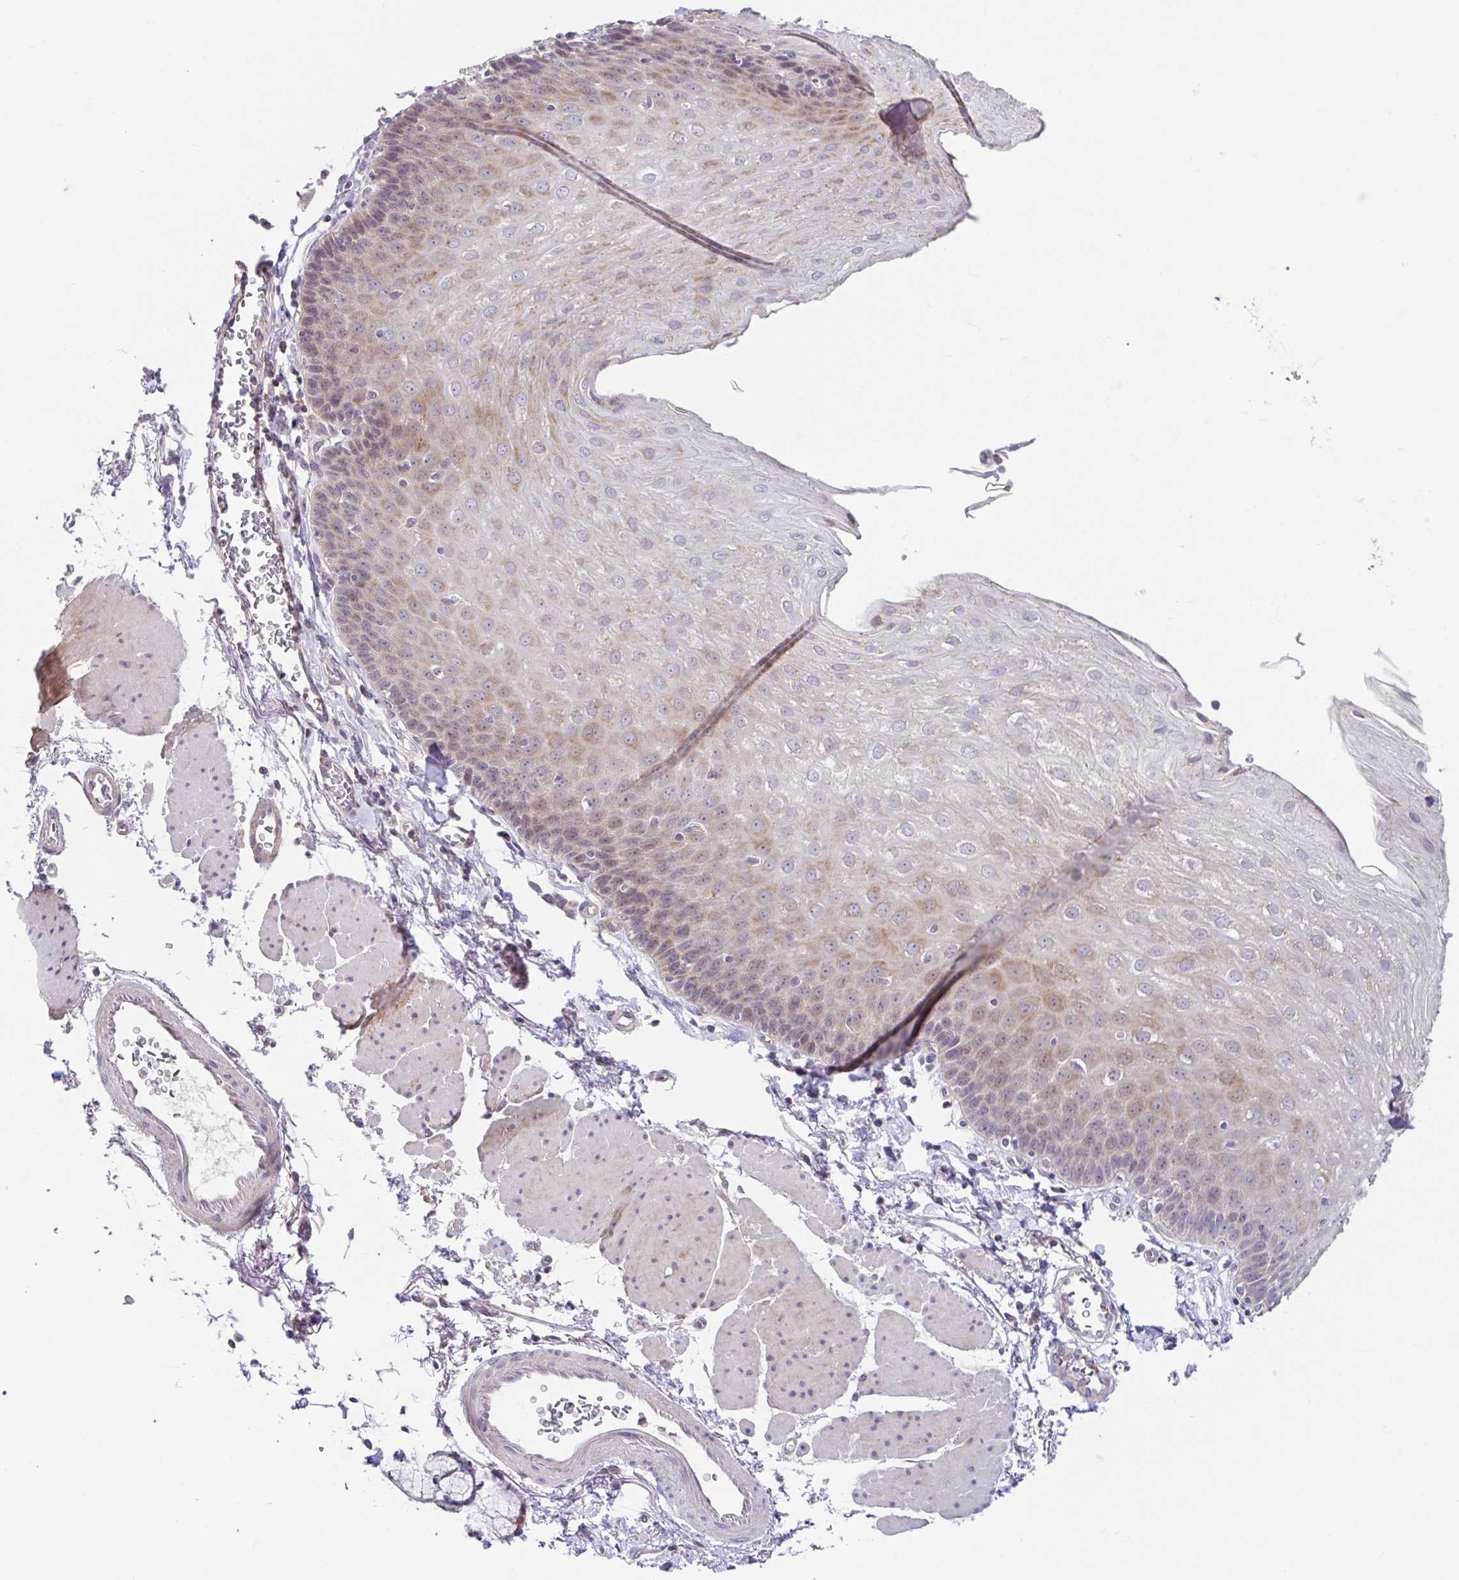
{"staining": {"intensity": "moderate", "quantity": "<25%", "location": "cytoplasmic/membranous"}, "tissue": "esophagus", "cell_type": "Squamous epithelial cells", "image_type": "normal", "snomed": [{"axis": "morphology", "description": "Normal tissue, NOS"}, {"axis": "topography", "description": "Esophagus"}], "caption": "IHC micrograph of benign esophagus: esophagus stained using immunohistochemistry demonstrates low levels of moderate protein expression localized specifically in the cytoplasmic/membranous of squamous epithelial cells, appearing as a cytoplasmic/membranous brown color.", "gene": "NT5C1B", "patient": {"sex": "female", "age": 81}}